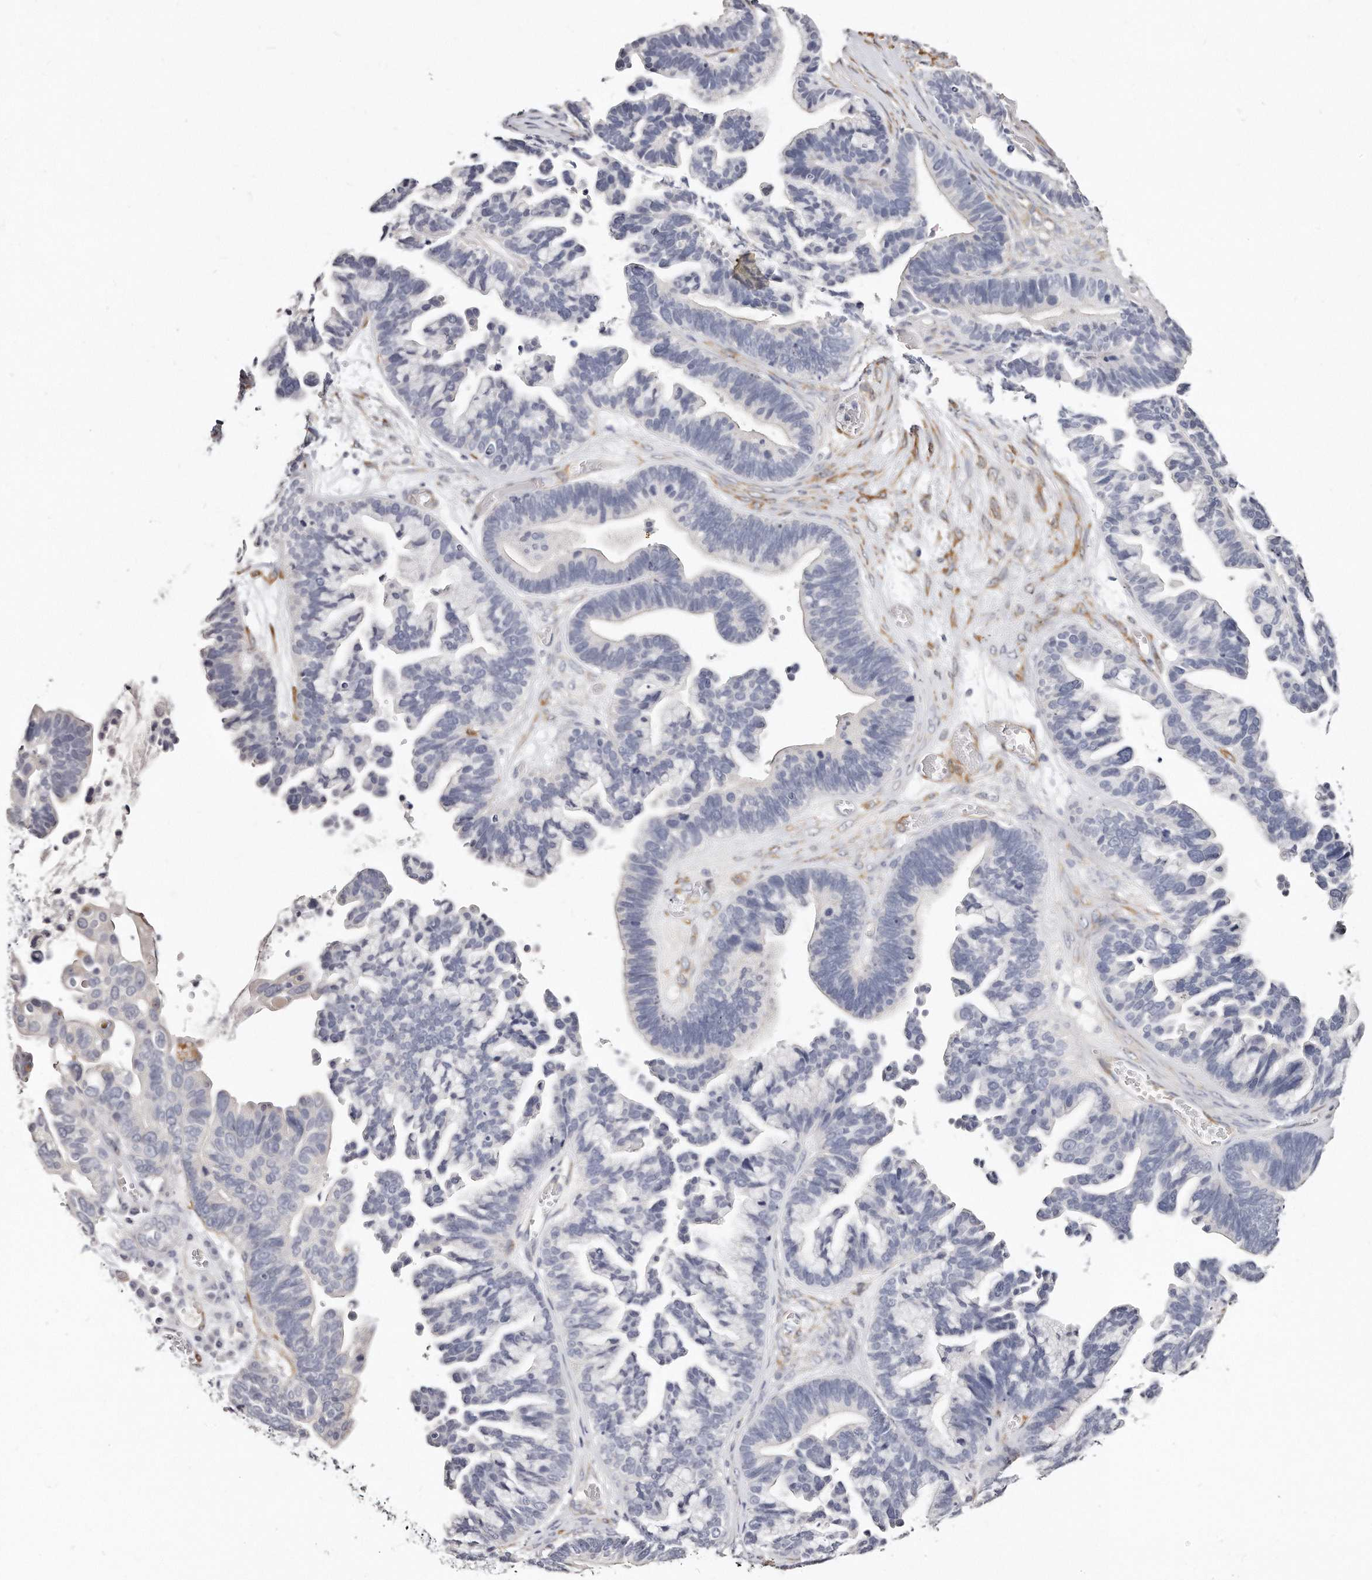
{"staining": {"intensity": "negative", "quantity": "none", "location": "none"}, "tissue": "ovarian cancer", "cell_type": "Tumor cells", "image_type": "cancer", "snomed": [{"axis": "morphology", "description": "Cystadenocarcinoma, serous, NOS"}, {"axis": "topography", "description": "Ovary"}], "caption": "This is a photomicrograph of immunohistochemistry staining of serous cystadenocarcinoma (ovarian), which shows no staining in tumor cells.", "gene": "LMOD1", "patient": {"sex": "female", "age": 56}}